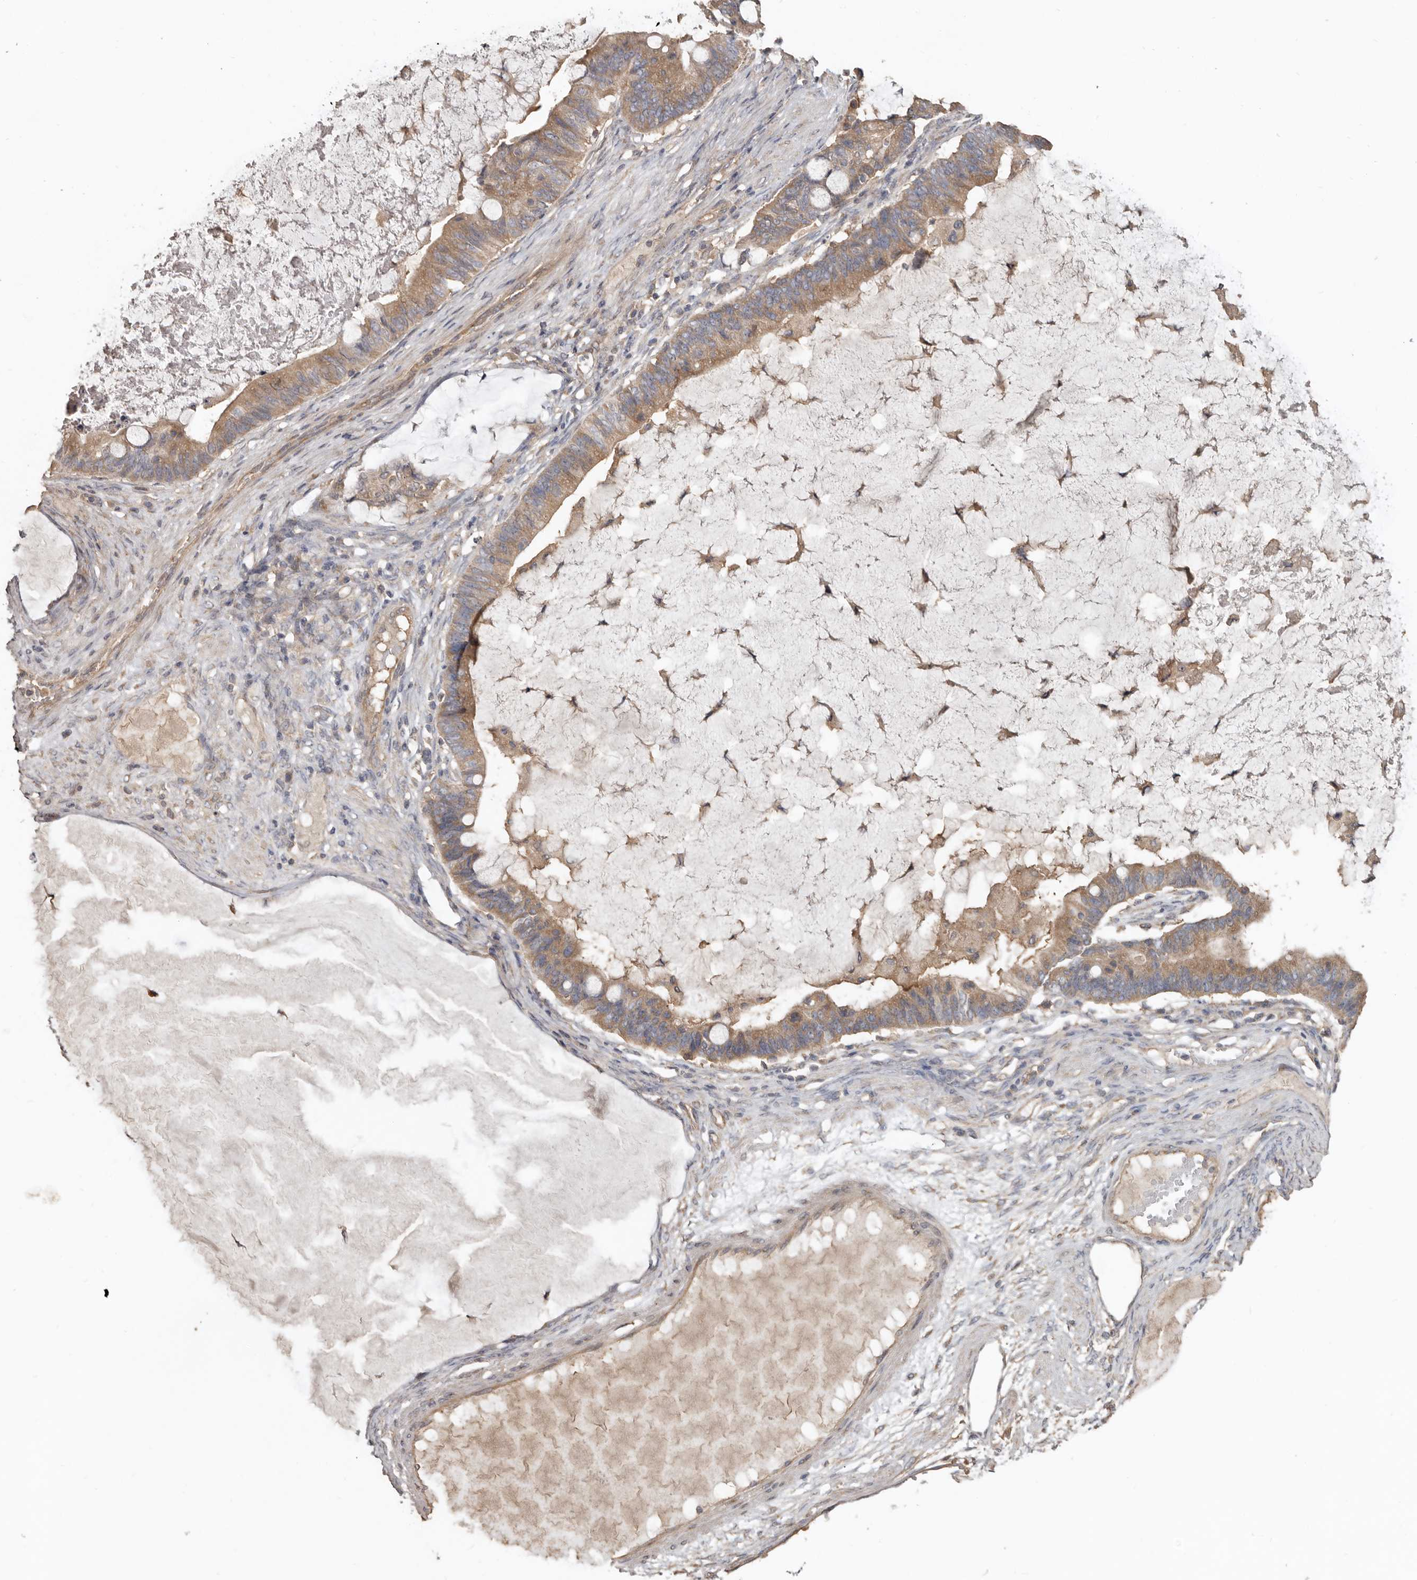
{"staining": {"intensity": "moderate", "quantity": ">75%", "location": "cytoplasmic/membranous"}, "tissue": "ovarian cancer", "cell_type": "Tumor cells", "image_type": "cancer", "snomed": [{"axis": "morphology", "description": "Cystadenocarcinoma, mucinous, NOS"}, {"axis": "topography", "description": "Ovary"}], "caption": "Immunohistochemistry image of neoplastic tissue: human ovarian cancer (mucinous cystadenocarcinoma) stained using immunohistochemistry shows medium levels of moderate protein expression localized specifically in the cytoplasmic/membranous of tumor cells, appearing as a cytoplasmic/membranous brown color.", "gene": "FLCN", "patient": {"sex": "female", "age": 61}}